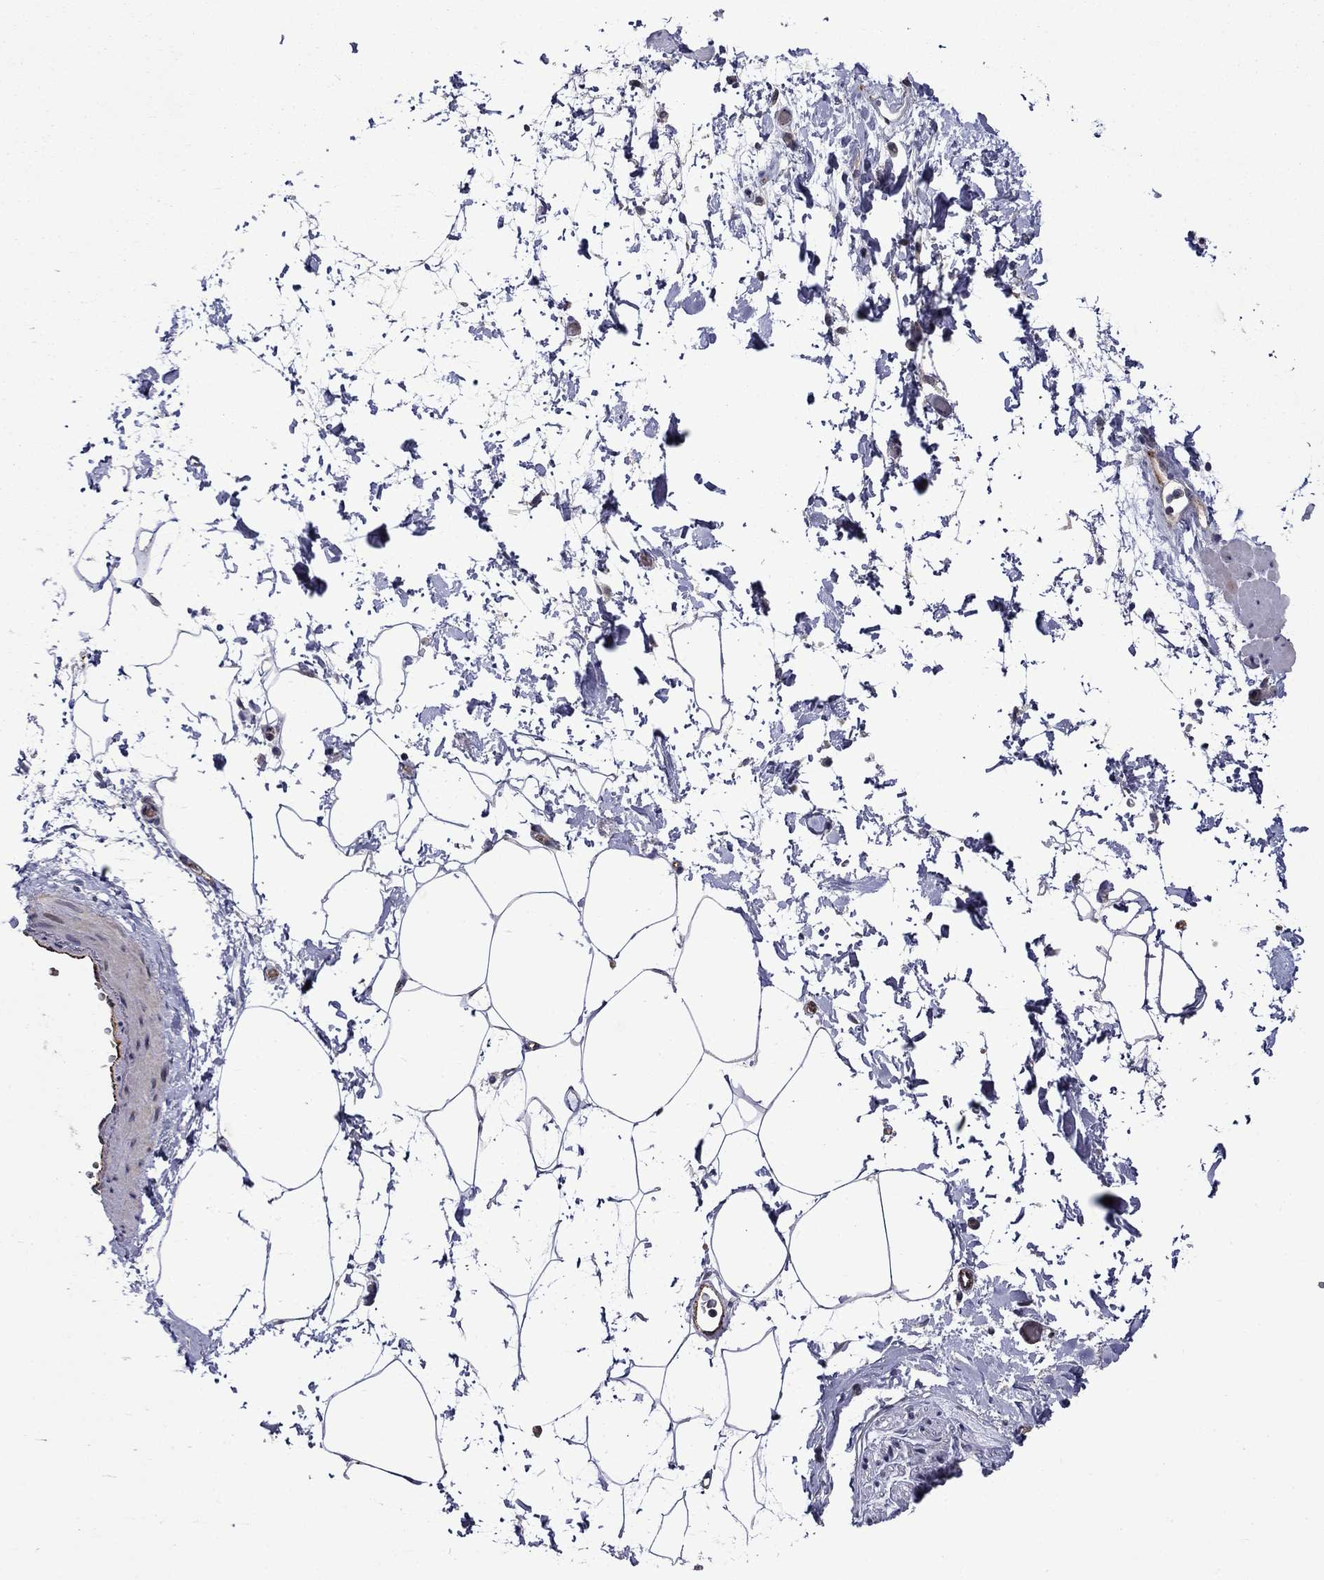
{"staining": {"intensity": "negative", "quantity": "none", "location": "none"}, "tissue": "adipose tissue", "cell_type": "Adipocytes", "image_type": "normal", "snomed": [{"axis": "morphology", "description": "Normal tissue, NOS"}, {"axis": "topography", "description": "Soft tissue"}, {"axis": "topography", "description": "Adipose tissue"}, {"axis": "topography", "description": "Vascular tissue"}, {"axis": "topography", "description": "Peripheral nerve tissue"}], "caption": "Human adipose tissue stained for a protein using IHC demonstrates no staining in adipocytes.", "gene": "SLITRK1", "patient": {"sex": "male", "age": 68}}